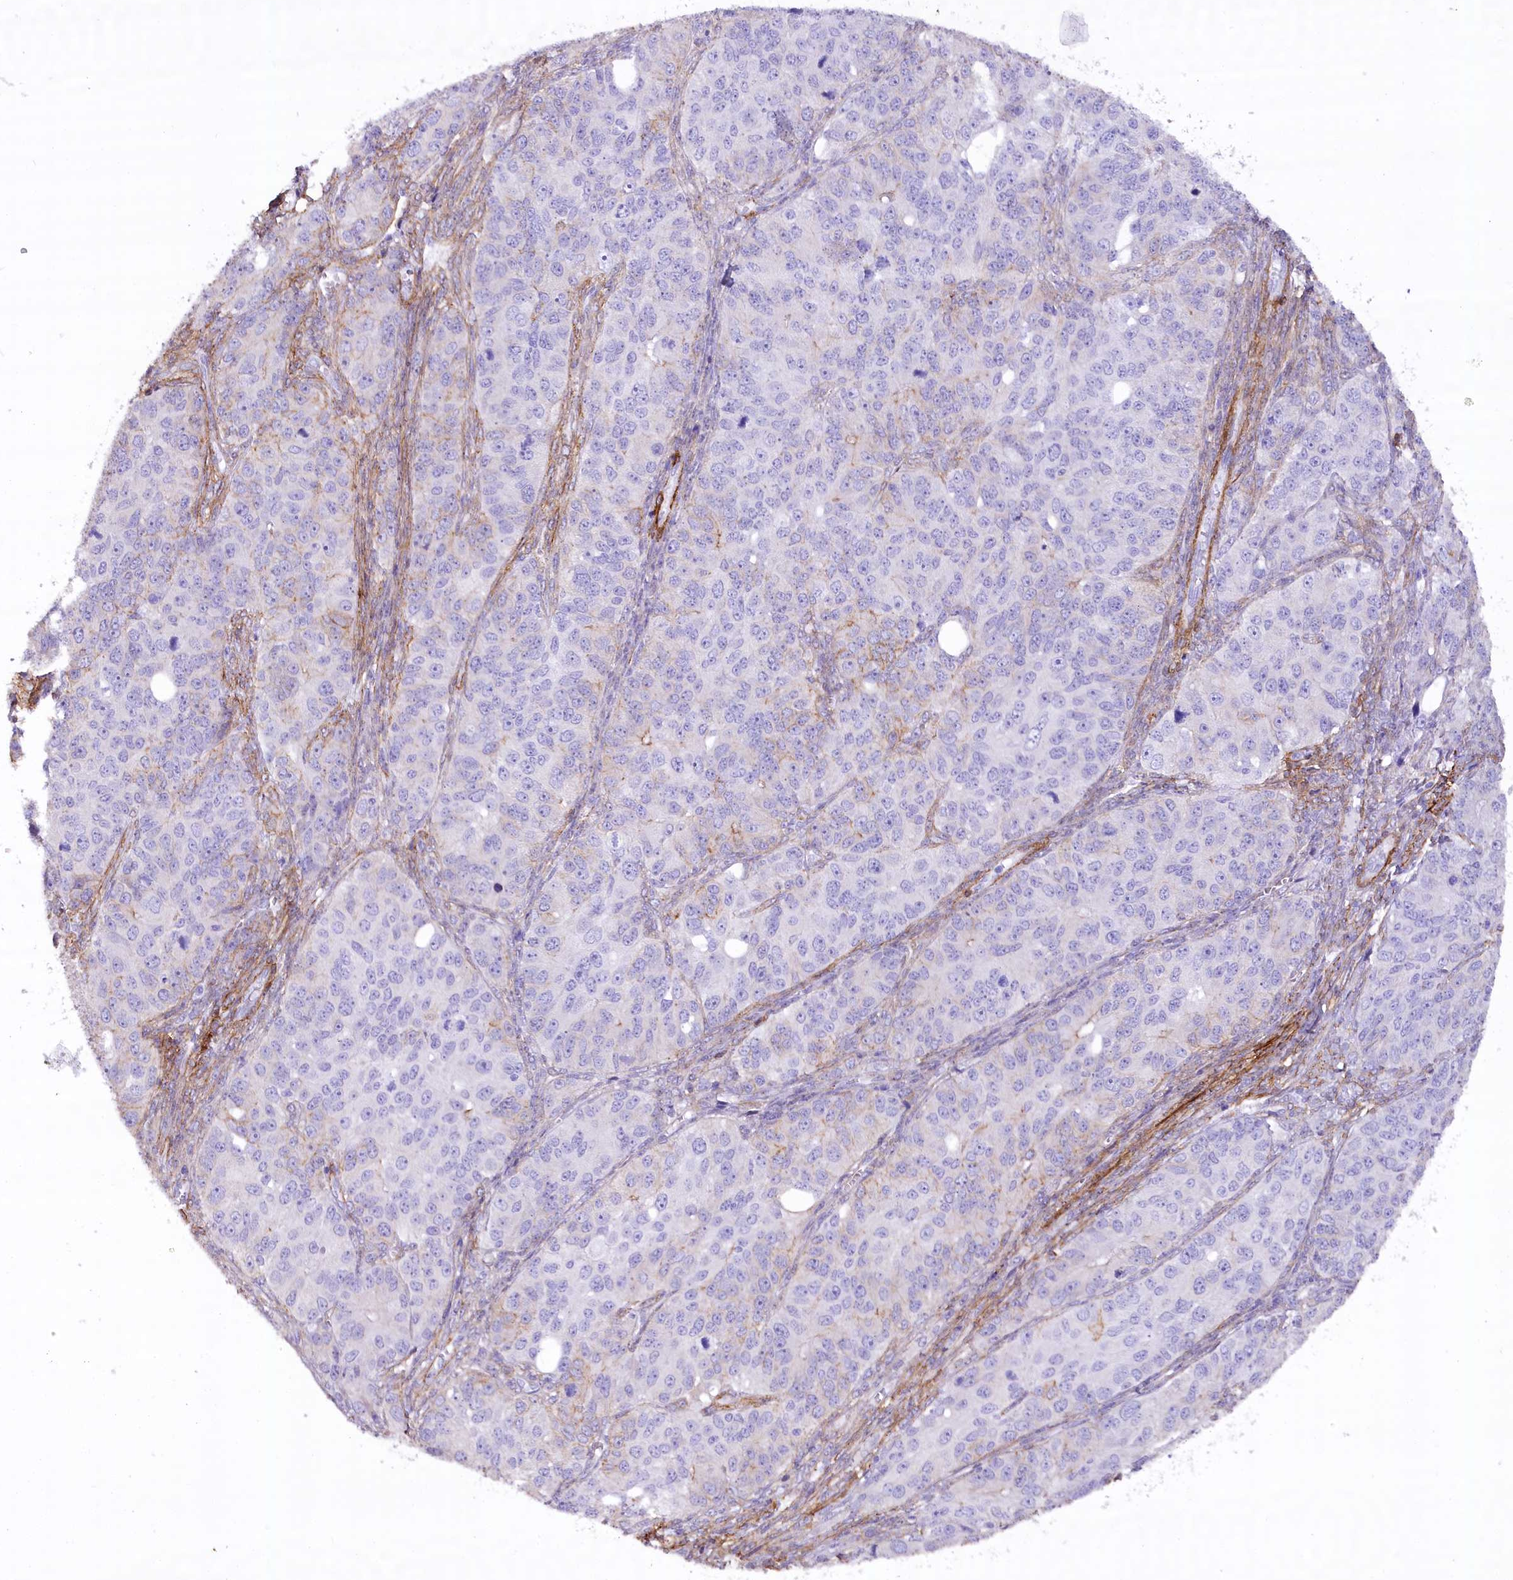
{"staining": {"intensity": "negative", "quantity": "none", "location": "none"}, "tissue": "ovarian cancer", "cell_type": "Tumor cells", "image_type": "cancer", "snomed": [{"axis": "morphology", "description": "Carcinoma, endometroid"}, {"axis": "topography", "description": "Ovary"}], "caption": "Immunohistochemistry micrograph of neoplastic tissue: ovarian cancer stained with DAB (3,3'-diaminobenzidine) reveals no significant protein positivity in tumor cells.", "gene": "SYNPO2", "patient": {"sex": "female", "age": 51}}